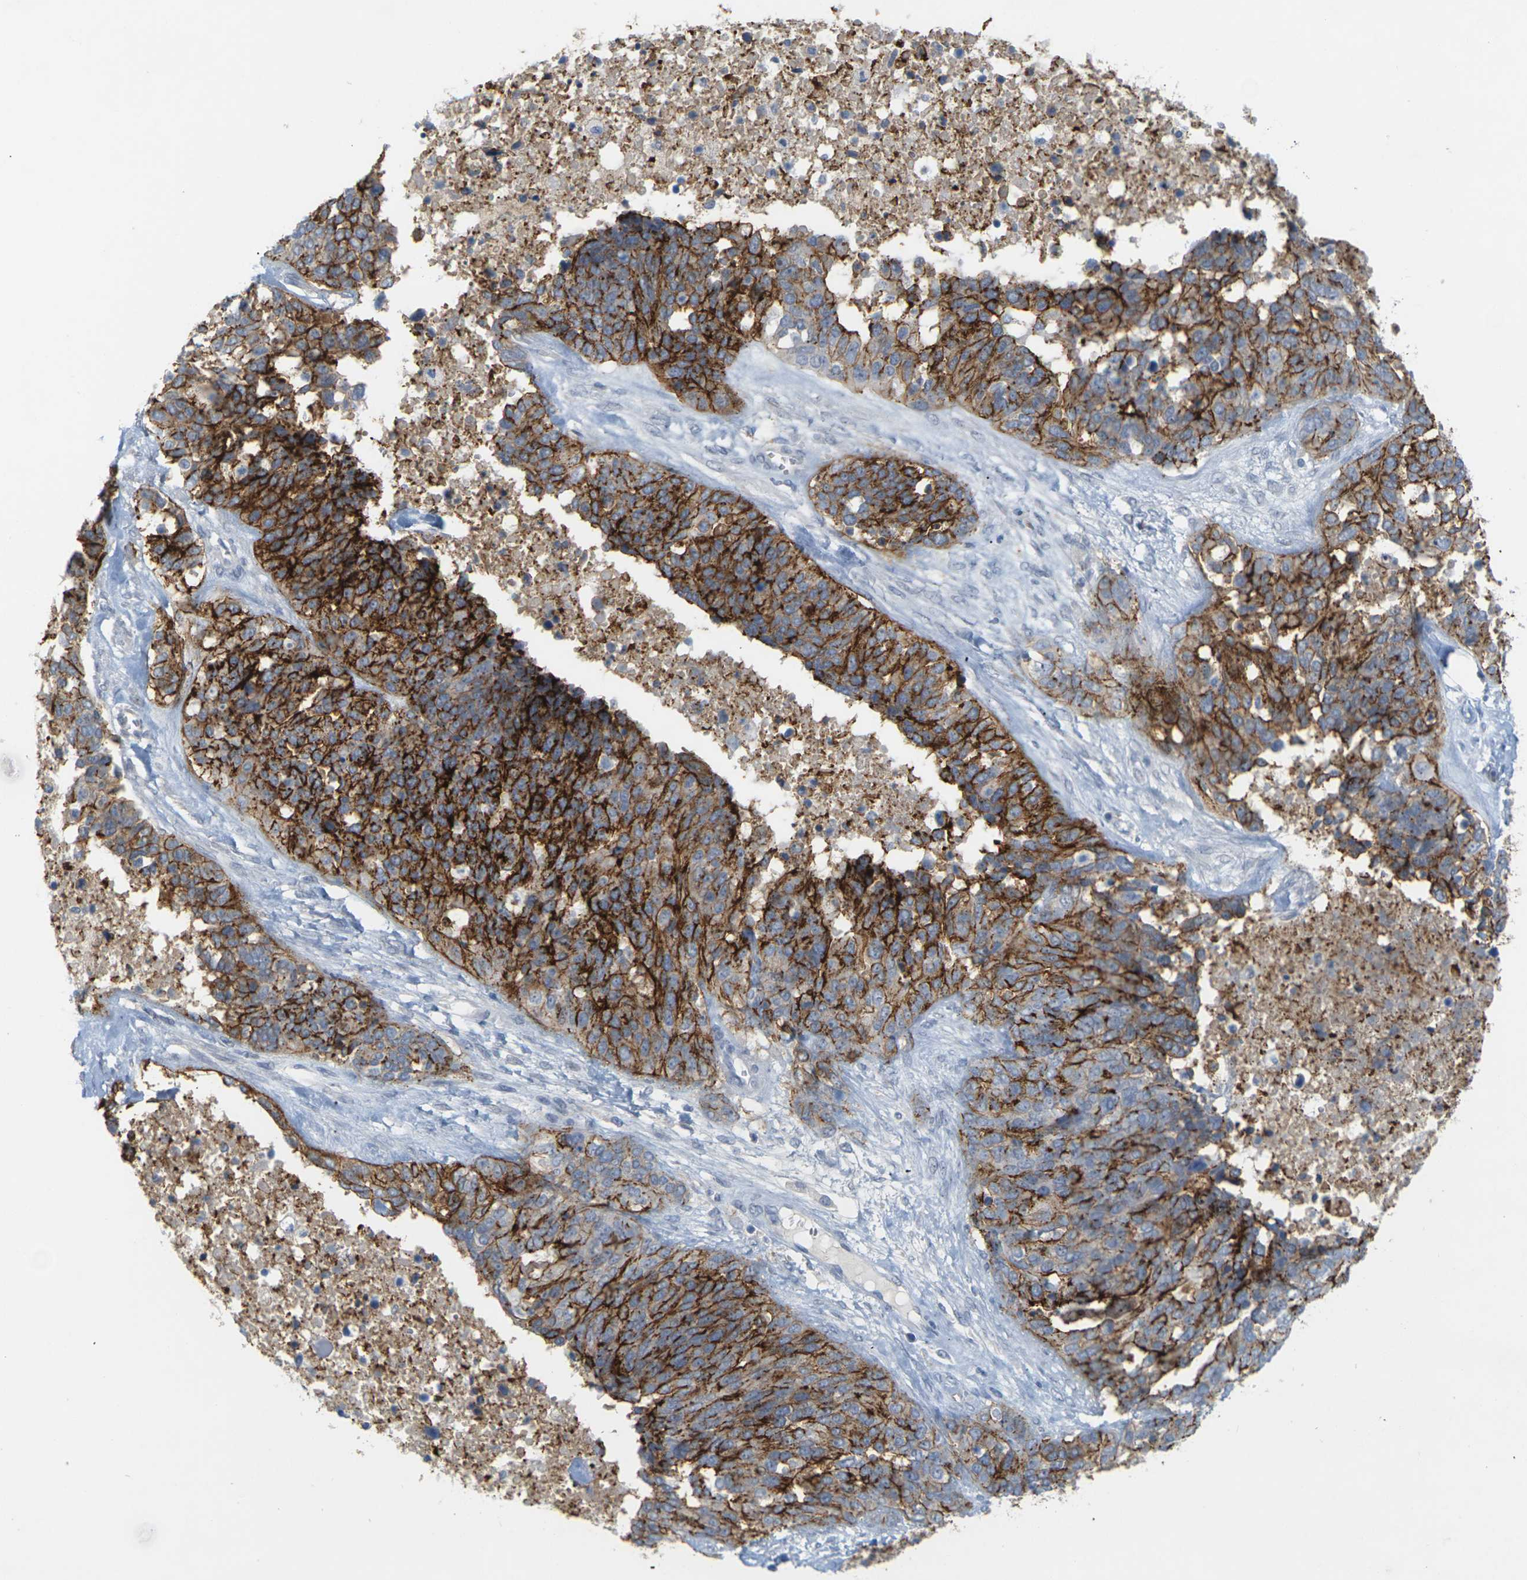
{"staining": {"intensity": "strong", "quantity": ">75%", "location": "cytoplasmic/membranous"}, "tissue": "ovarian cancer", "cell_type": "Tumor cells", "image_type": "cancer", "snomed": [{"axis": "morphology", "description": "Cystadenocarcinoma, serous, NOS"}, {"axis": "topography", "description": "Ovary"}], "caption": "Strong cytoplasmic/membranous positivity is present in about >75% of tumor cells in ovarian cancer (serous cystadenocarcinoma).", "gene": "CLDN3", "patient": {"sex": "female", "age": 44}}